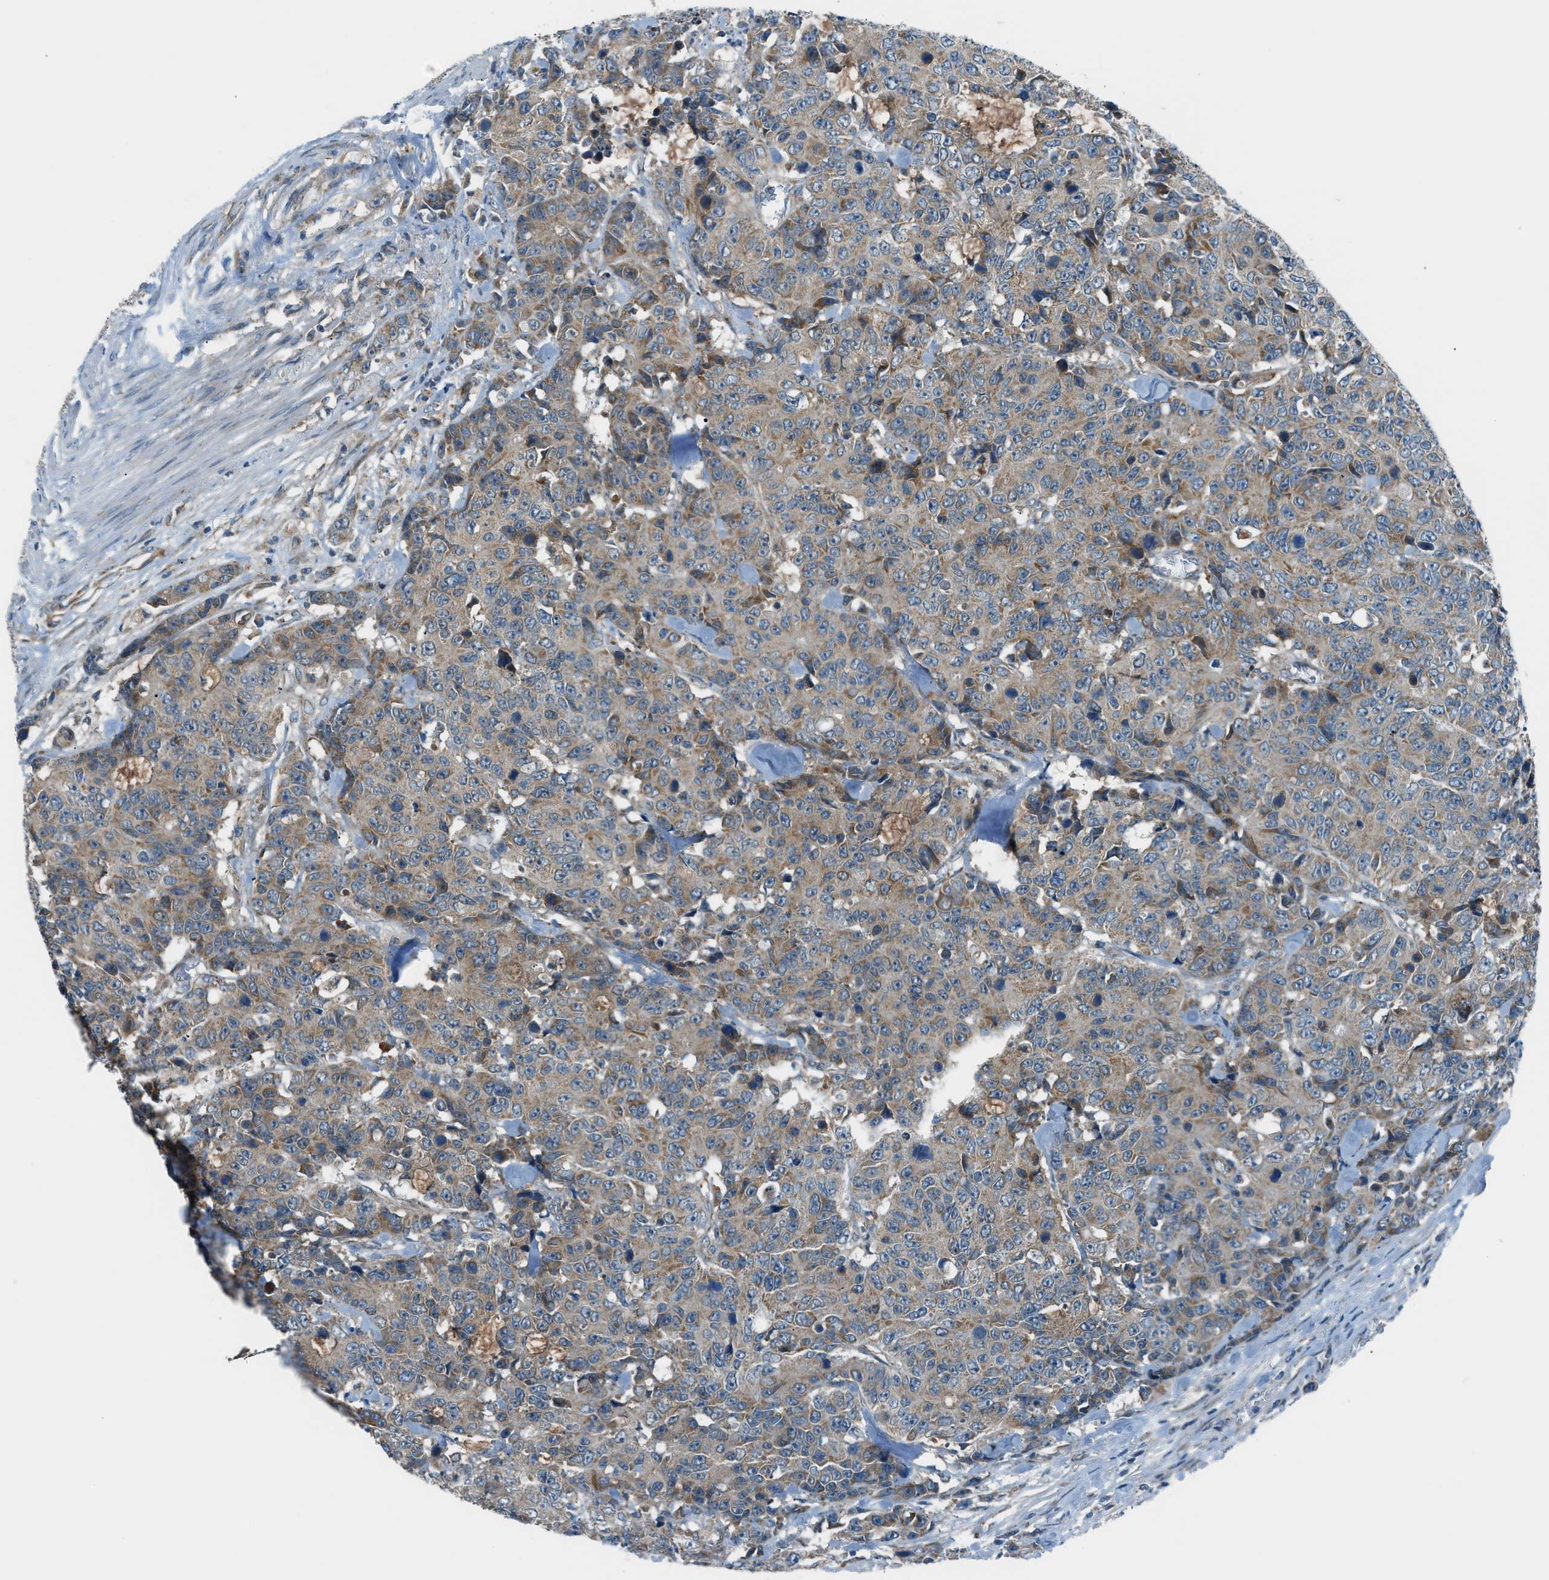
{"staining": {"intensity": "weak", "quantity": "25%-75%", "location": "cytoplasmic/membranous"}, "tissue": "colorectal cancer", "cell_type": "Tumor cells", "image_type": "cancer", "snomed": [{"axis": "morphology", "description": "Adenocarcinoma, NOS"}, {"axis": "topography", "description": "Colon"}], "caption": "Colorectal cancer tissue demonstrates weak cytoplasmic/membranous positivity in about 25%-75% of tumor cells (DAB (3,3'-diaminobenzidine) = brown stain, brightfield microscopy at high magnification).", "gene": "PIGG", "patient": {"sex": "female", "age": 86}}